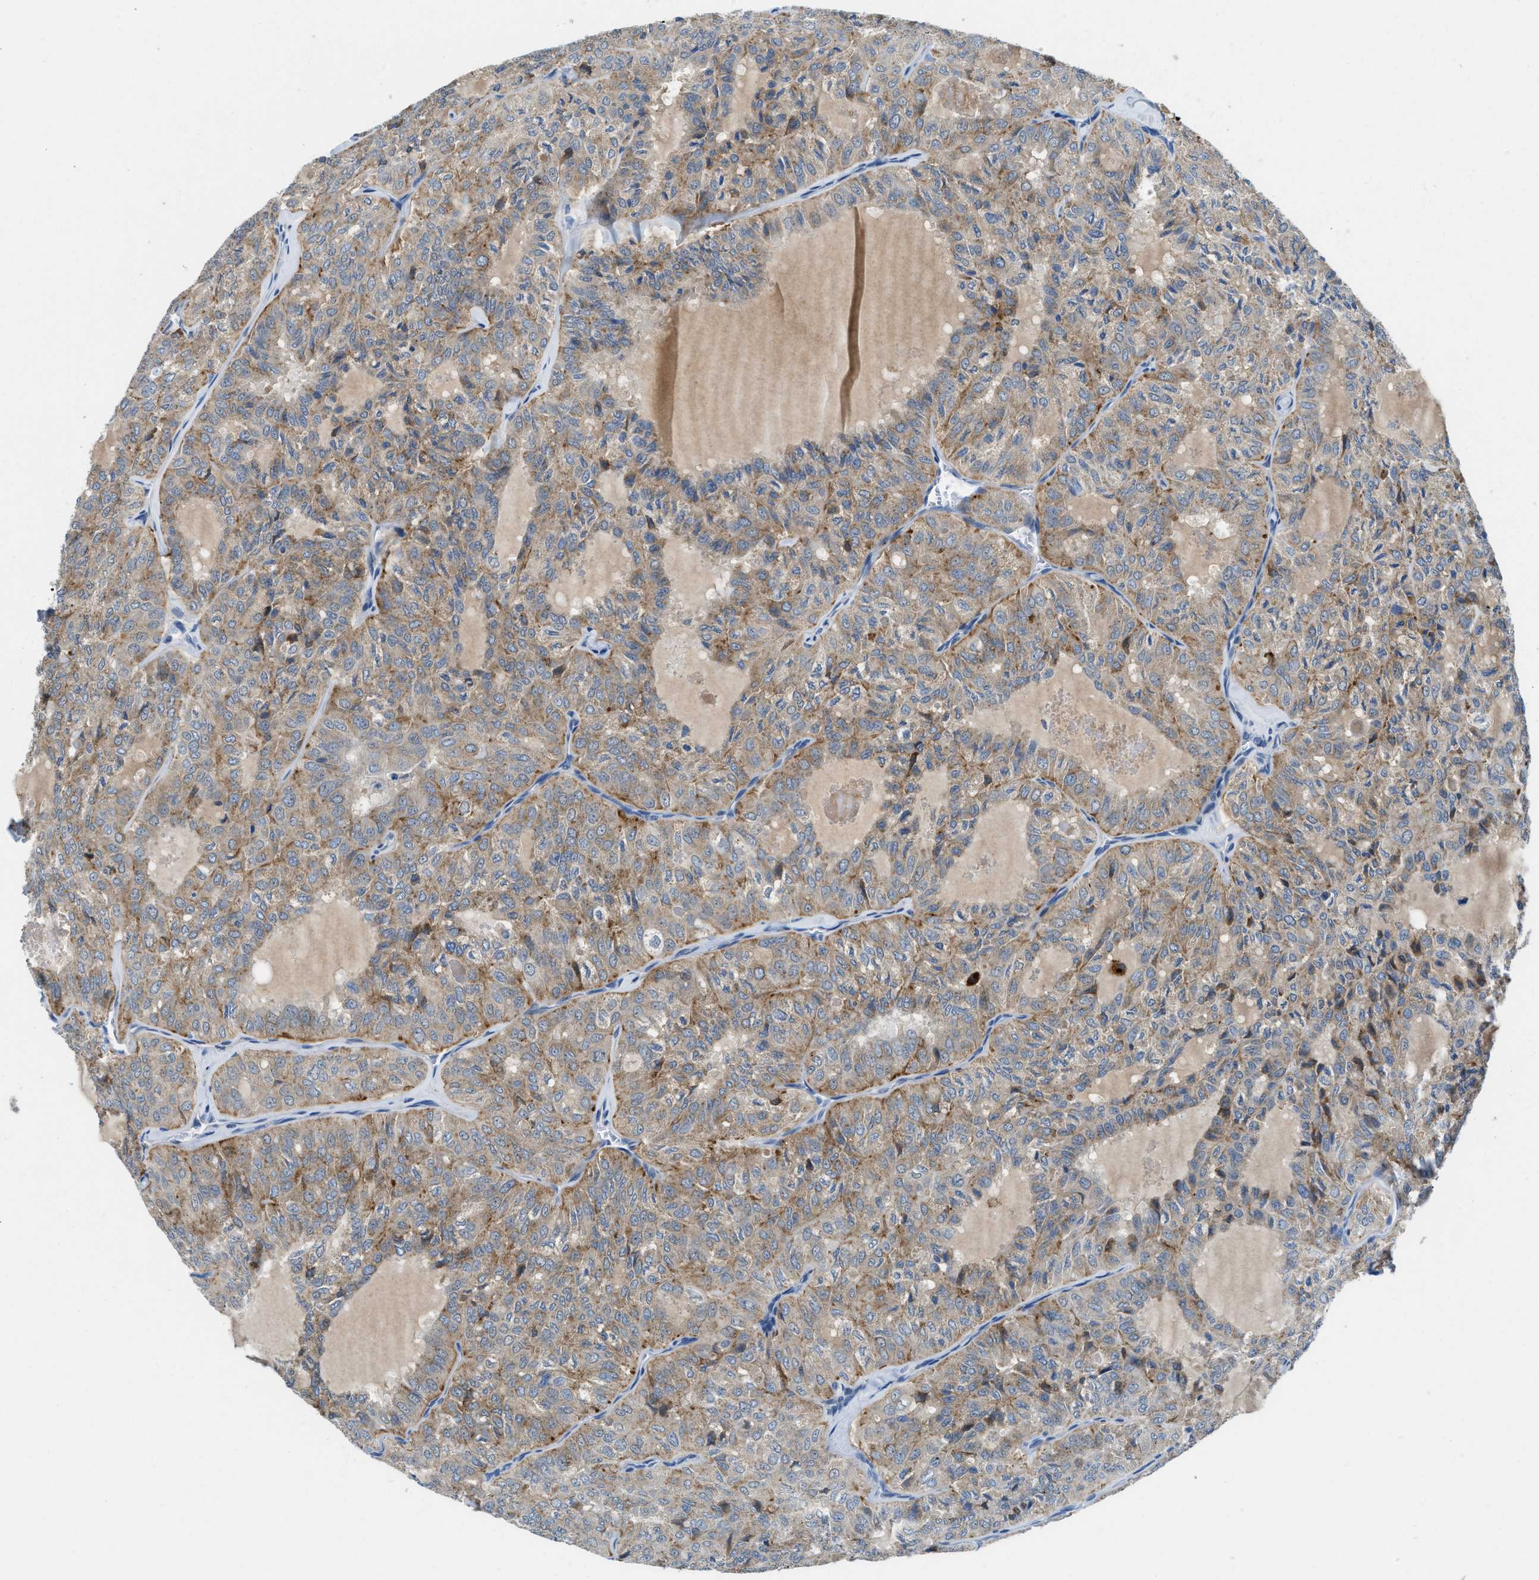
{"staining": {"intensity": "moderate", "quantity": "25%-75%", "location": "cytoplasmic/membranous"}, "tissue": "thyroid cancer", "cell_type": "Tumor cells", "image_type": "cancer", "snomed": [{"axis": "morphology", "description": "Follicular adenoma carcinoma, NOS"}, {"axis": "topography", "description": "Thyroid gland"}], "caption": "Moderate cytoplasmic/membranous expression is appreciated in approximately 25%-75% of tumor cells in follicular adenoma carcinoma (thyroid).", "gene": "TSPAN3", "patient": {"sex": "male", "age": 75}}